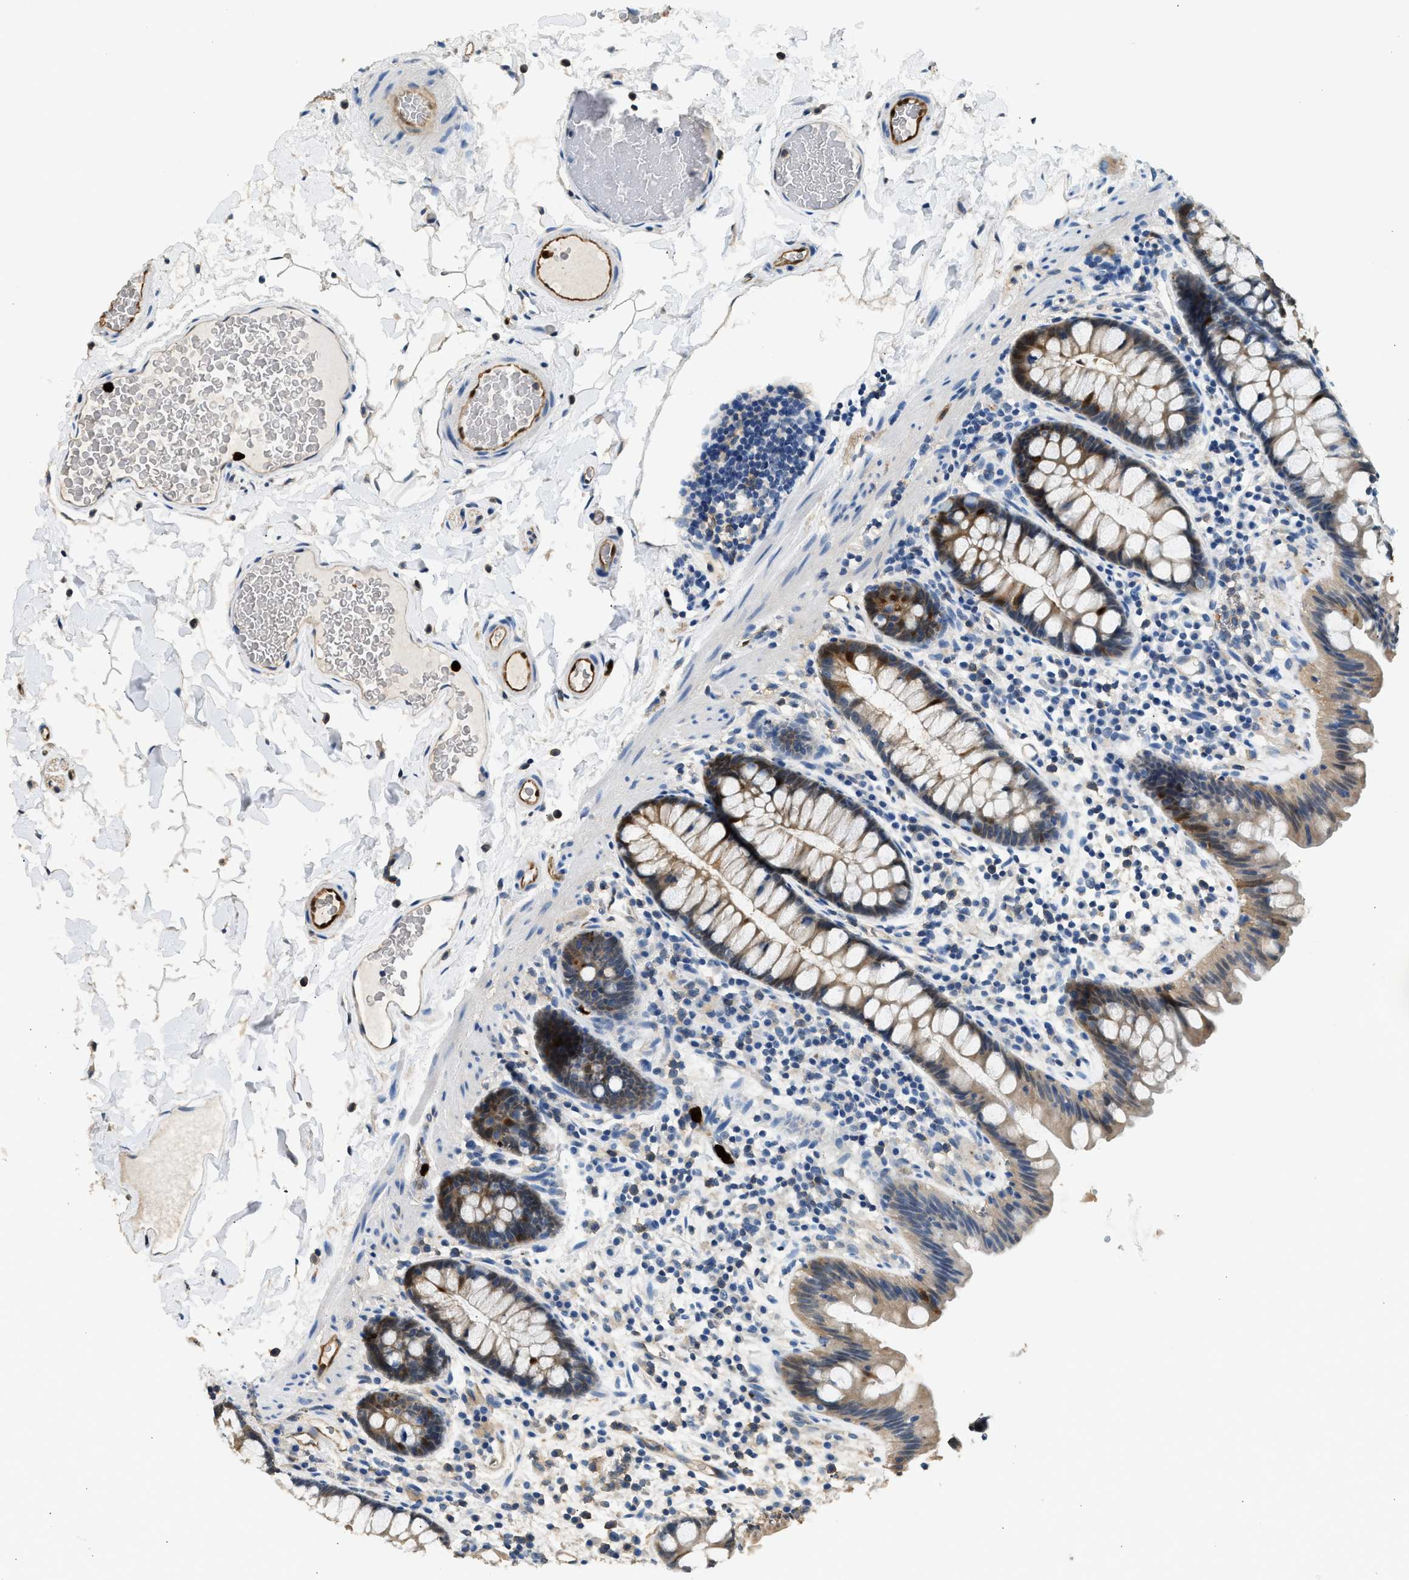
{"staining": {"intensity": "moderate", "quantity": ">75%", "location": "cytoplasmic/membranous"}, "tissue": "colon", "cell_type": "Endothelial cells", "image_type": "normal", "snomed": [{"axis": "morphology", "description": "Normal tissue, NOS"}, {"axis": "topography", "description": "Colon"}], "caption": "Protein analysis of benign colon displays moderate cytoplasmic/membranous positivity in approximately >75% of endothelial cells. (IHC, brightfield microscopy, high magnification).", "gene": "ANXA3", "patient": {"sex": "female", "age": 80}}